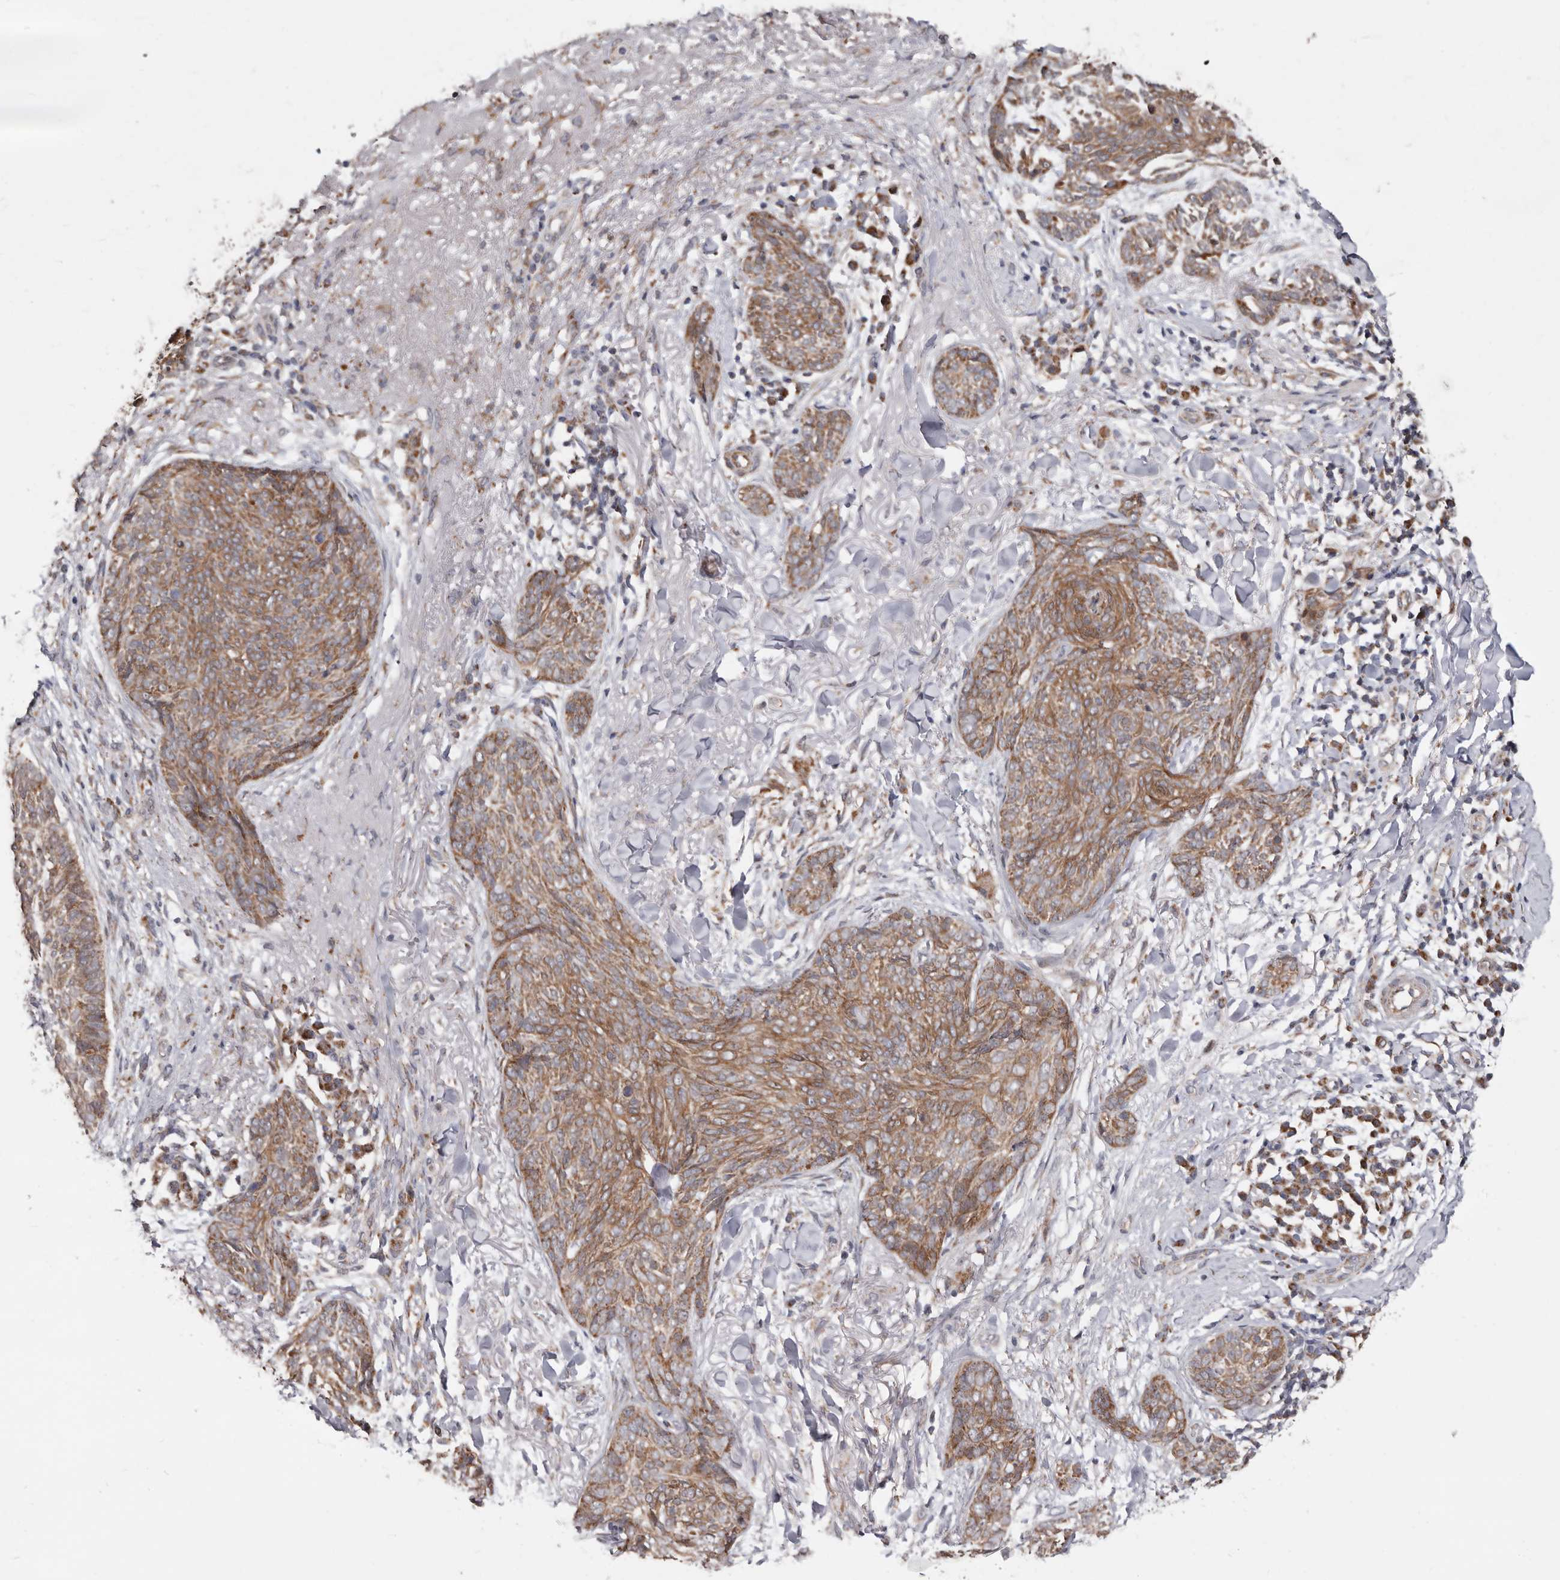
{"staining": {"intensity": "weak", "quantity": ">75%", "location": "cytoplasmic/membranous"}, "tissue": "skin cancer", "cell_type": "Tumor cells", "image_type": "cancer", "snomed": [{"axis": "morphology", "description": "Basal cell carcinoma"}, {"axis": "topography", "description": "Skin"}], "caption": "Brown immunohistochemical staining in skin basal cell carcinoma exhibits weak cytoplasmic/membranous expression in approximately >75% of tumor cells.", "gene": "MRPL18", "patient": {"sex": "male", "age": 85}}